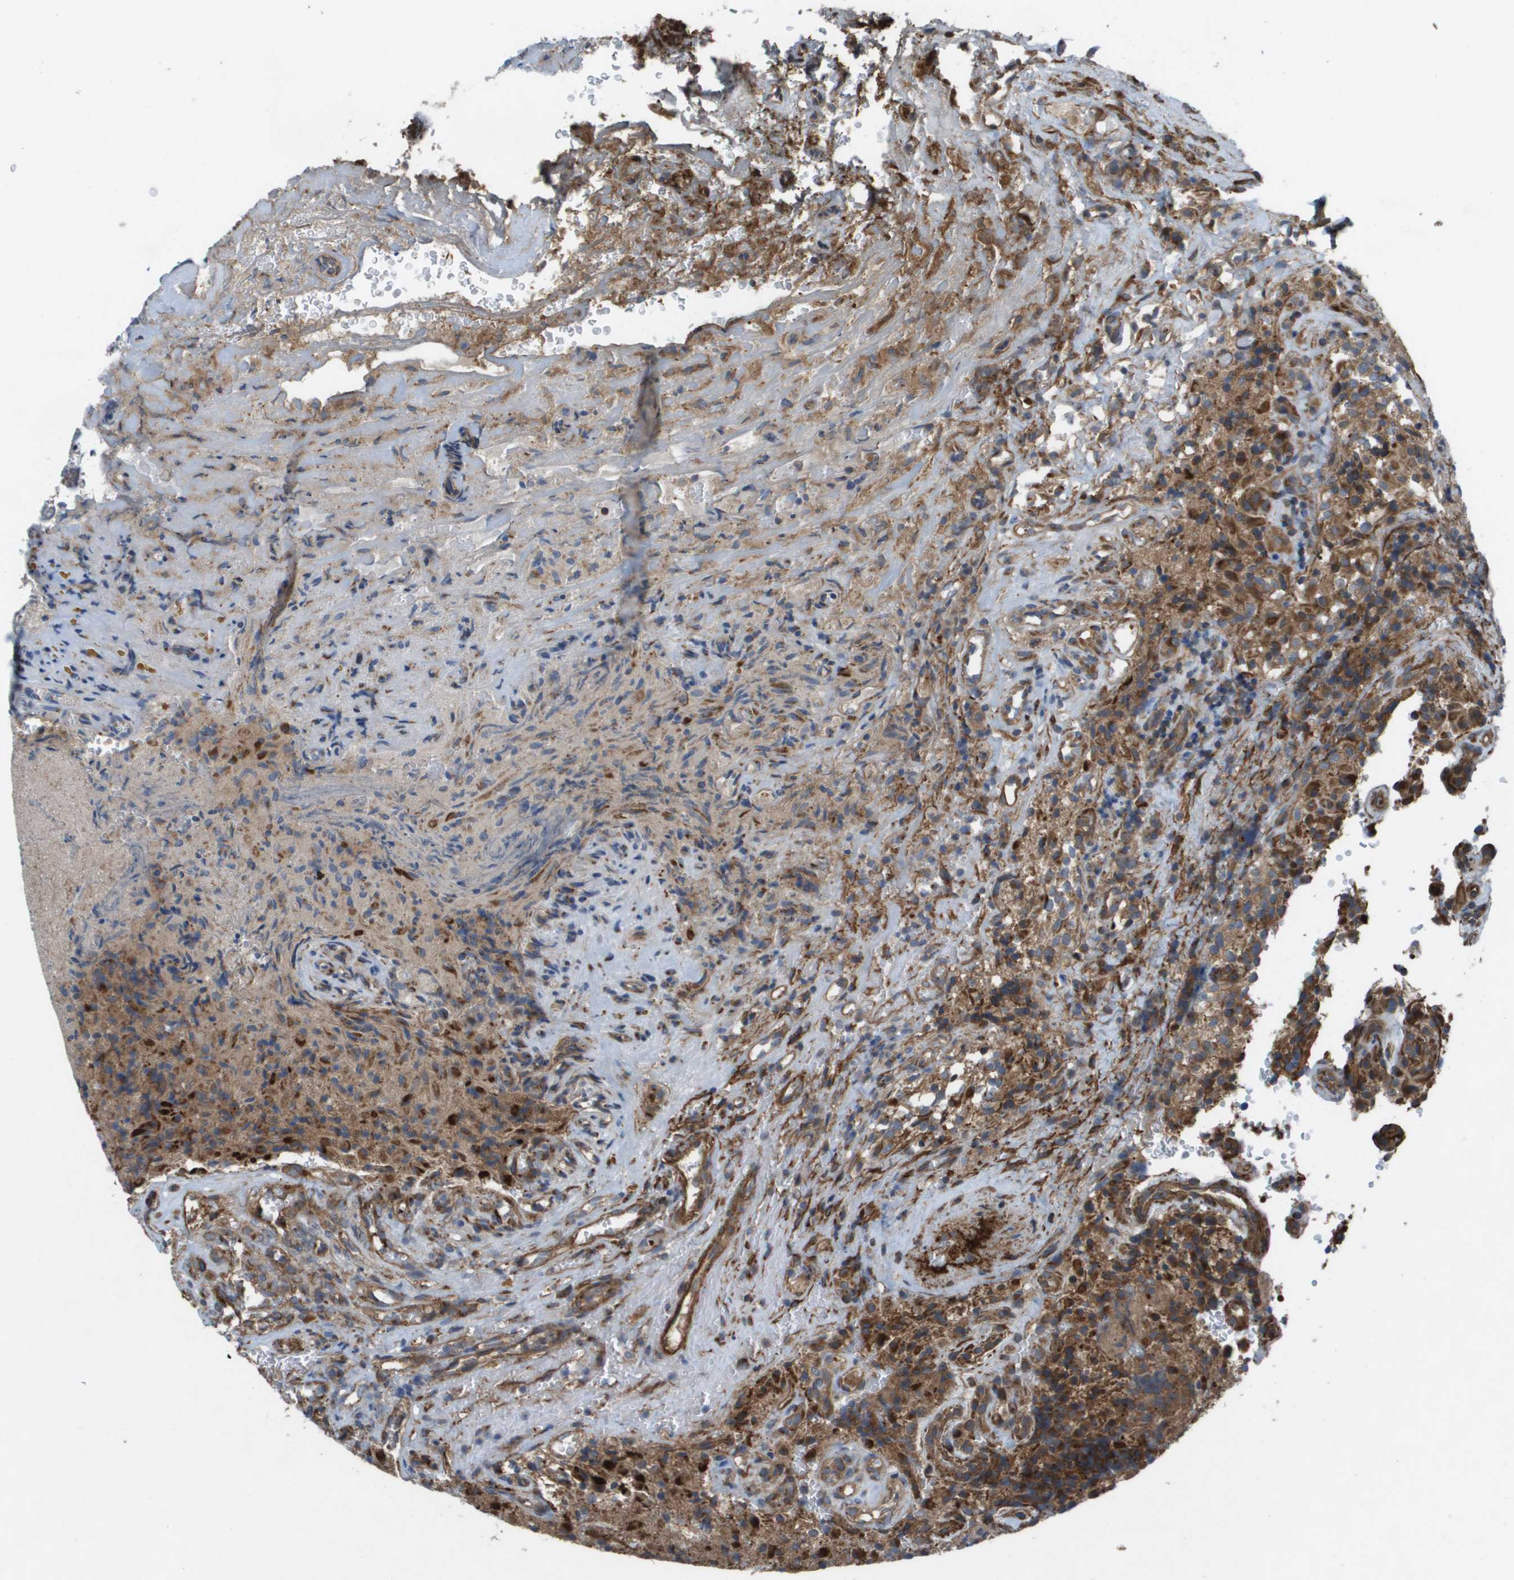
{"staining": {"intensity": "moderate", "quantity": ">75%", "location": "cytoplasmic/membranous"}, "tissue": "glioma", "cell_type": "Tumor cells", "image_type": "cancer", "snomed": [{"axis": "morphology", "description": "Glioma, malignant, High grade"}, {"axis": "topography", "description": "Brain"}], "caption": "Moderate cytoplasmic/membranous protein expression is seen in about >75% of tumor cells in glioma.", "gene": "SLC6A9", "patient": {"sex": "male", "age": 71}}